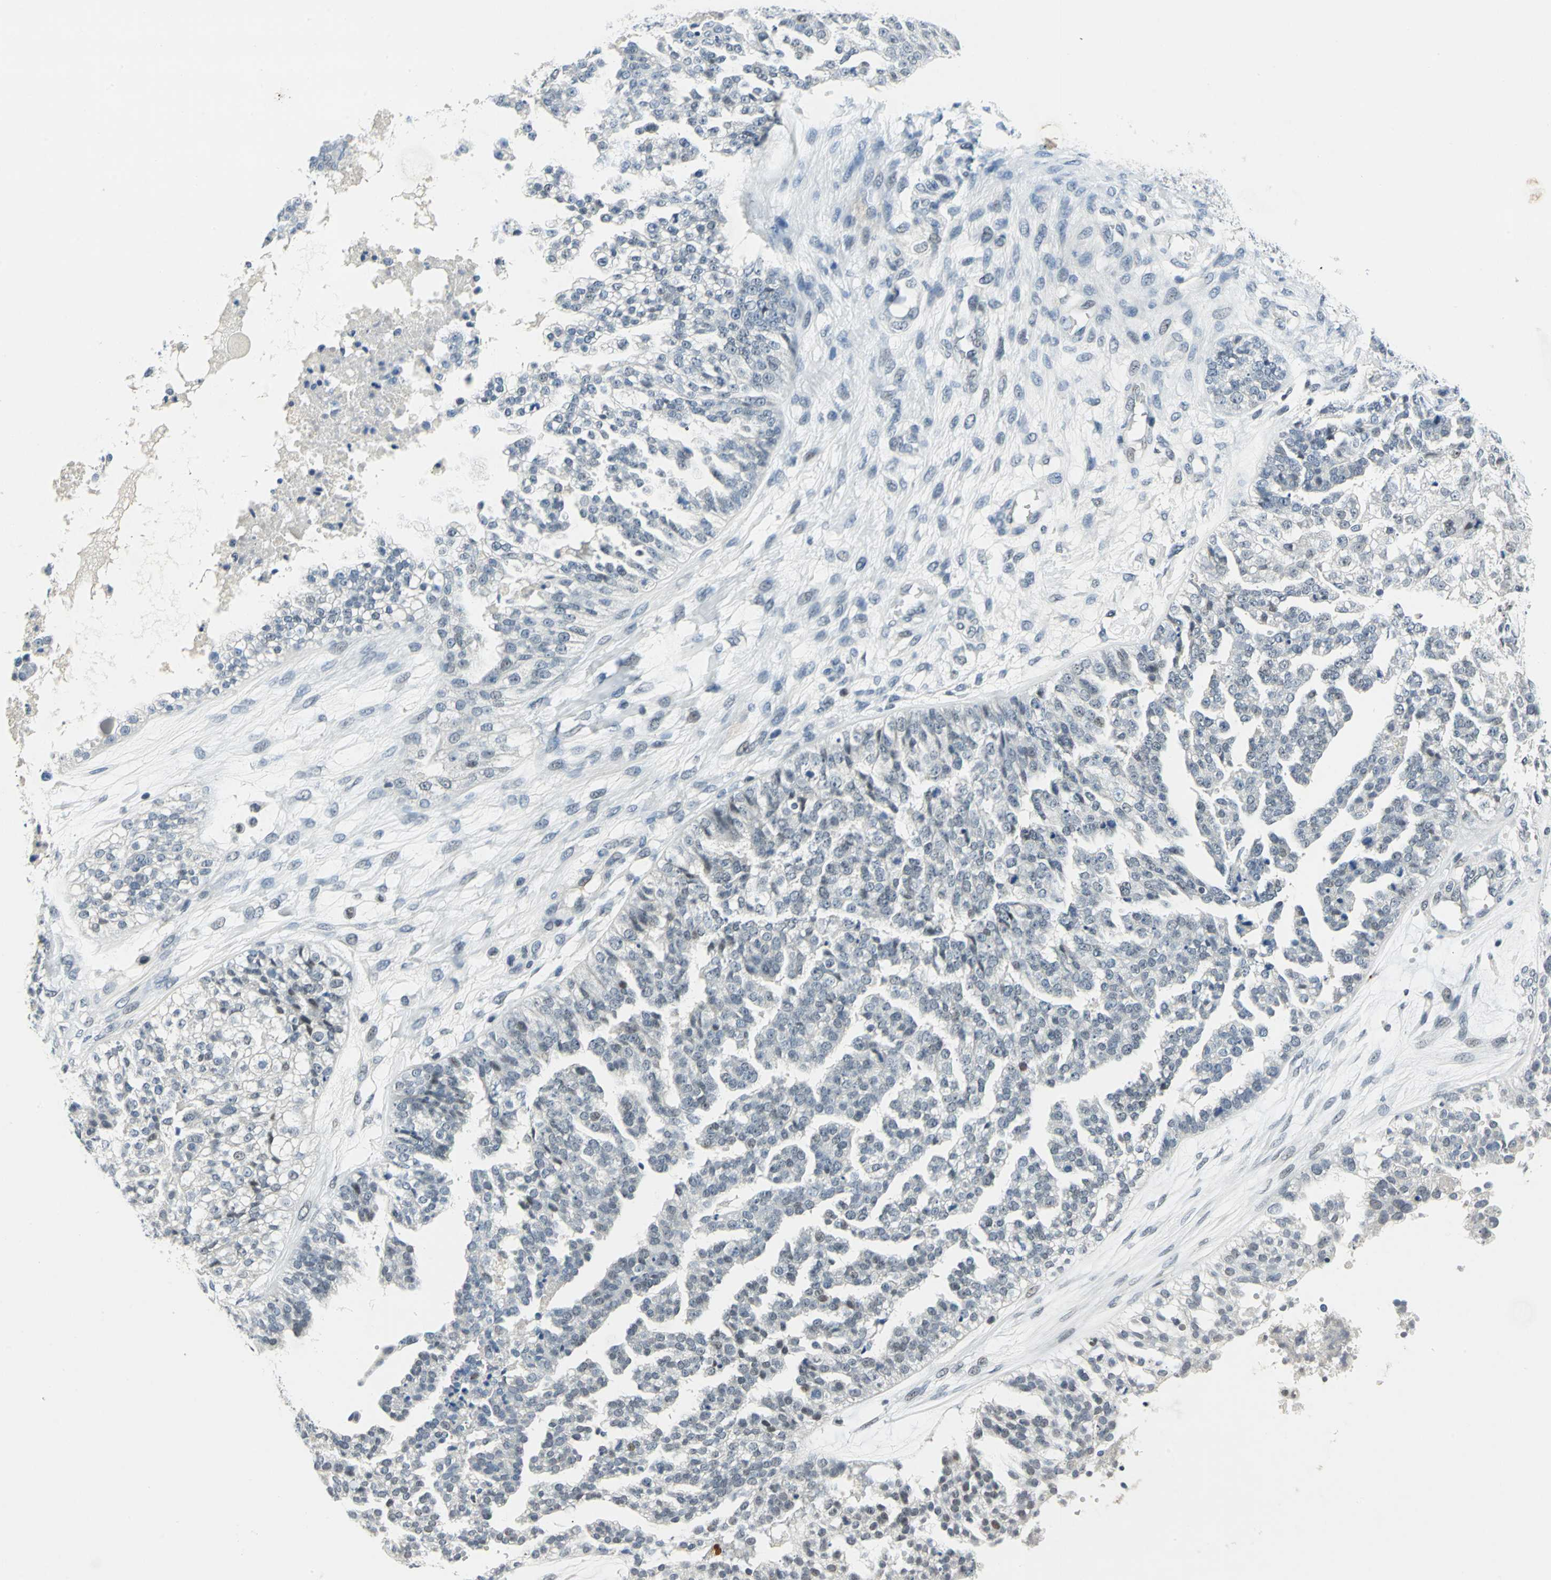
{"staining": {"intensity": "negative", "quantity": "none", "location": "none"}, "tissue": "ovarian cancer", "cell_type": "Tumor cells", "image_type": "cancer", "snomed": [{"axis": "morphology", "description": "Carcinoma, NOS"}, {"axis": "topography", "description": "Soft tissue"}, {"axis": "topography", "description": "Ovary"}], "caption": "Tumor cells are negative for protein expression in human ovarian carcinoma.", "gene": "RAD17", "patient": {"sex": "female", "age": 54}}